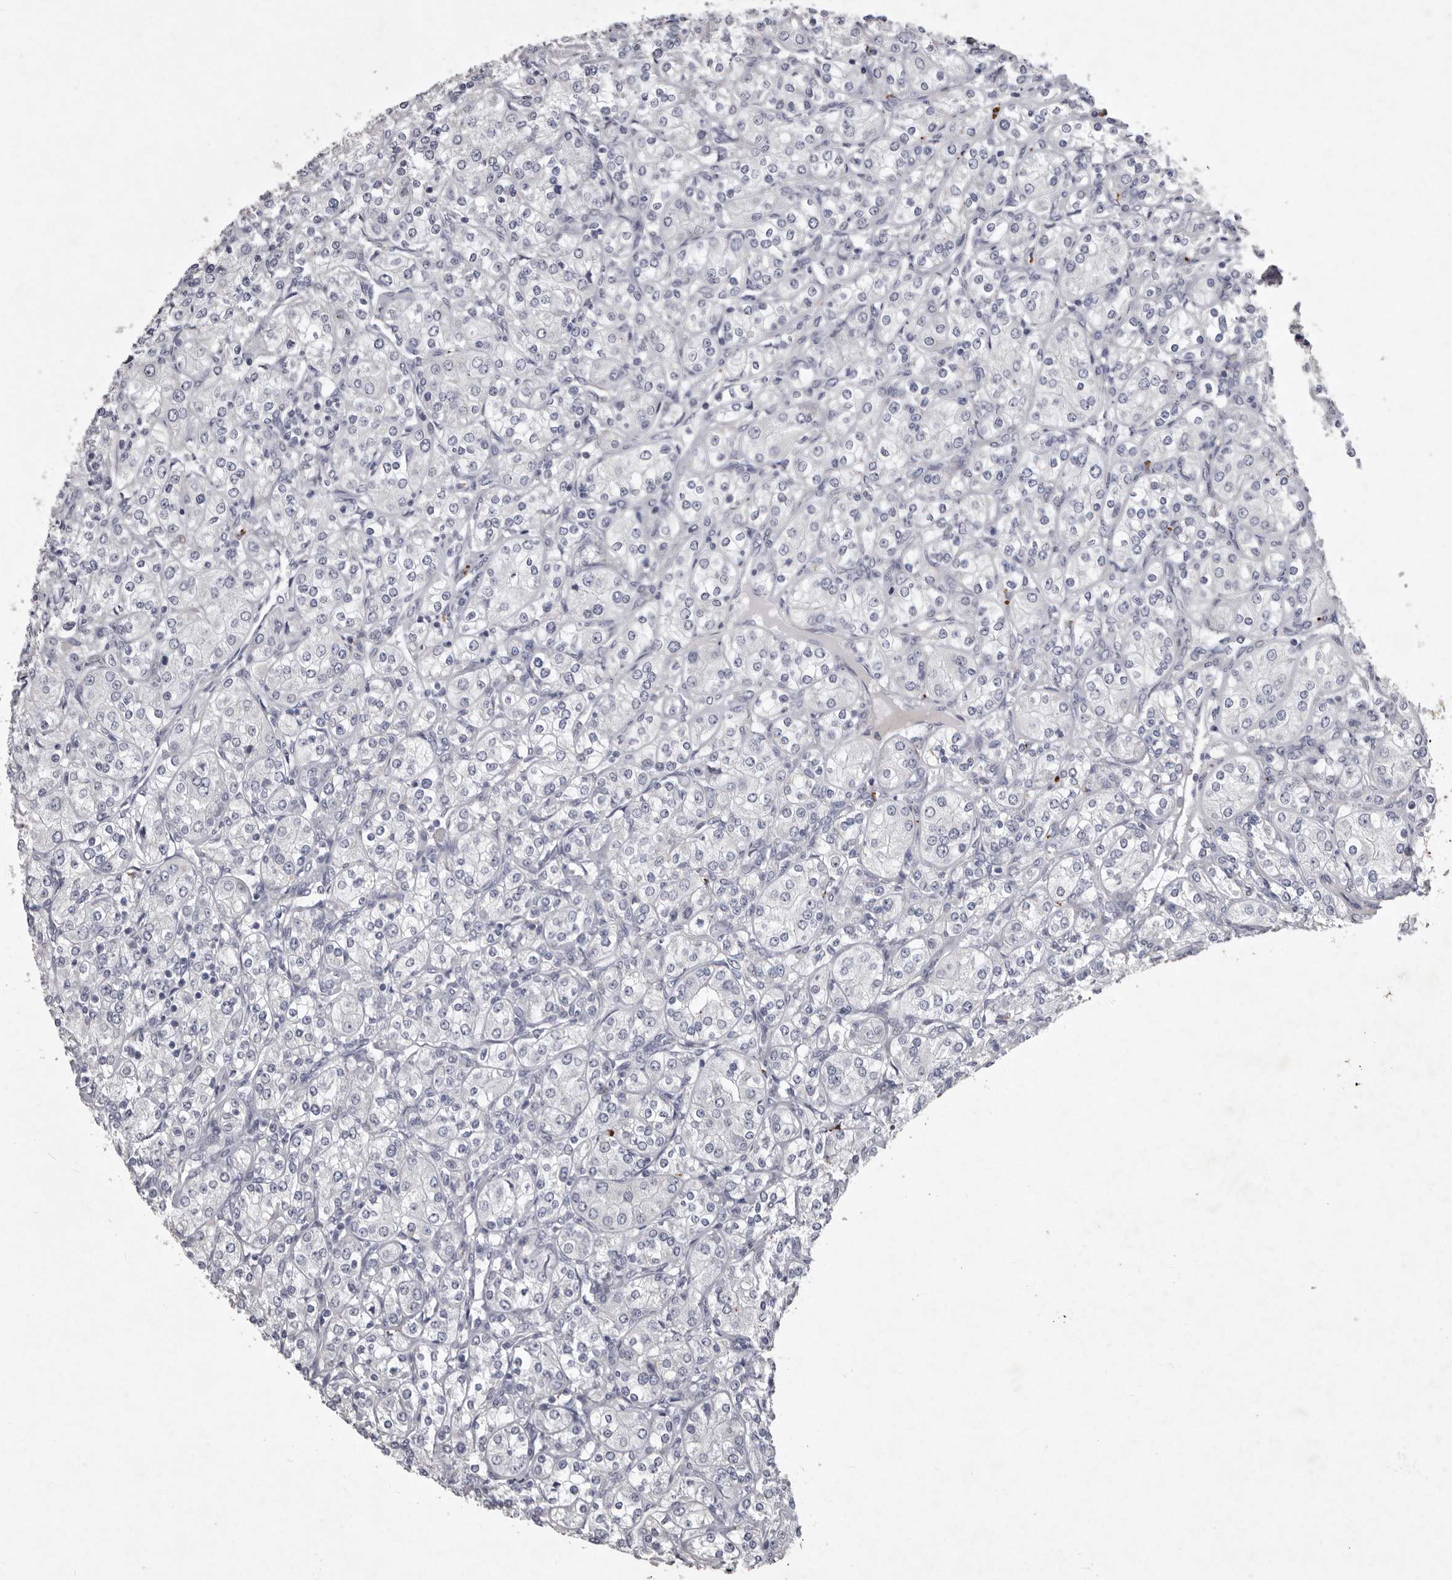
{"staining": {"intensity": "negative", "quantity": "none", "location": "none"}, "tissue": "renal cancer", "cell_type": "Tumor cells", "image_type": "cancer", "snomed": [{"axis": "morphology", "description": "Adenocarcinoma, NOS"}, {"axis": "topography", "description": "Kidney"}], "caption": "Tumor cells show no significant protein staining in renal cancer.", "gene": "NKAIN4", "patient": {"sex": "male", "age": 77}}